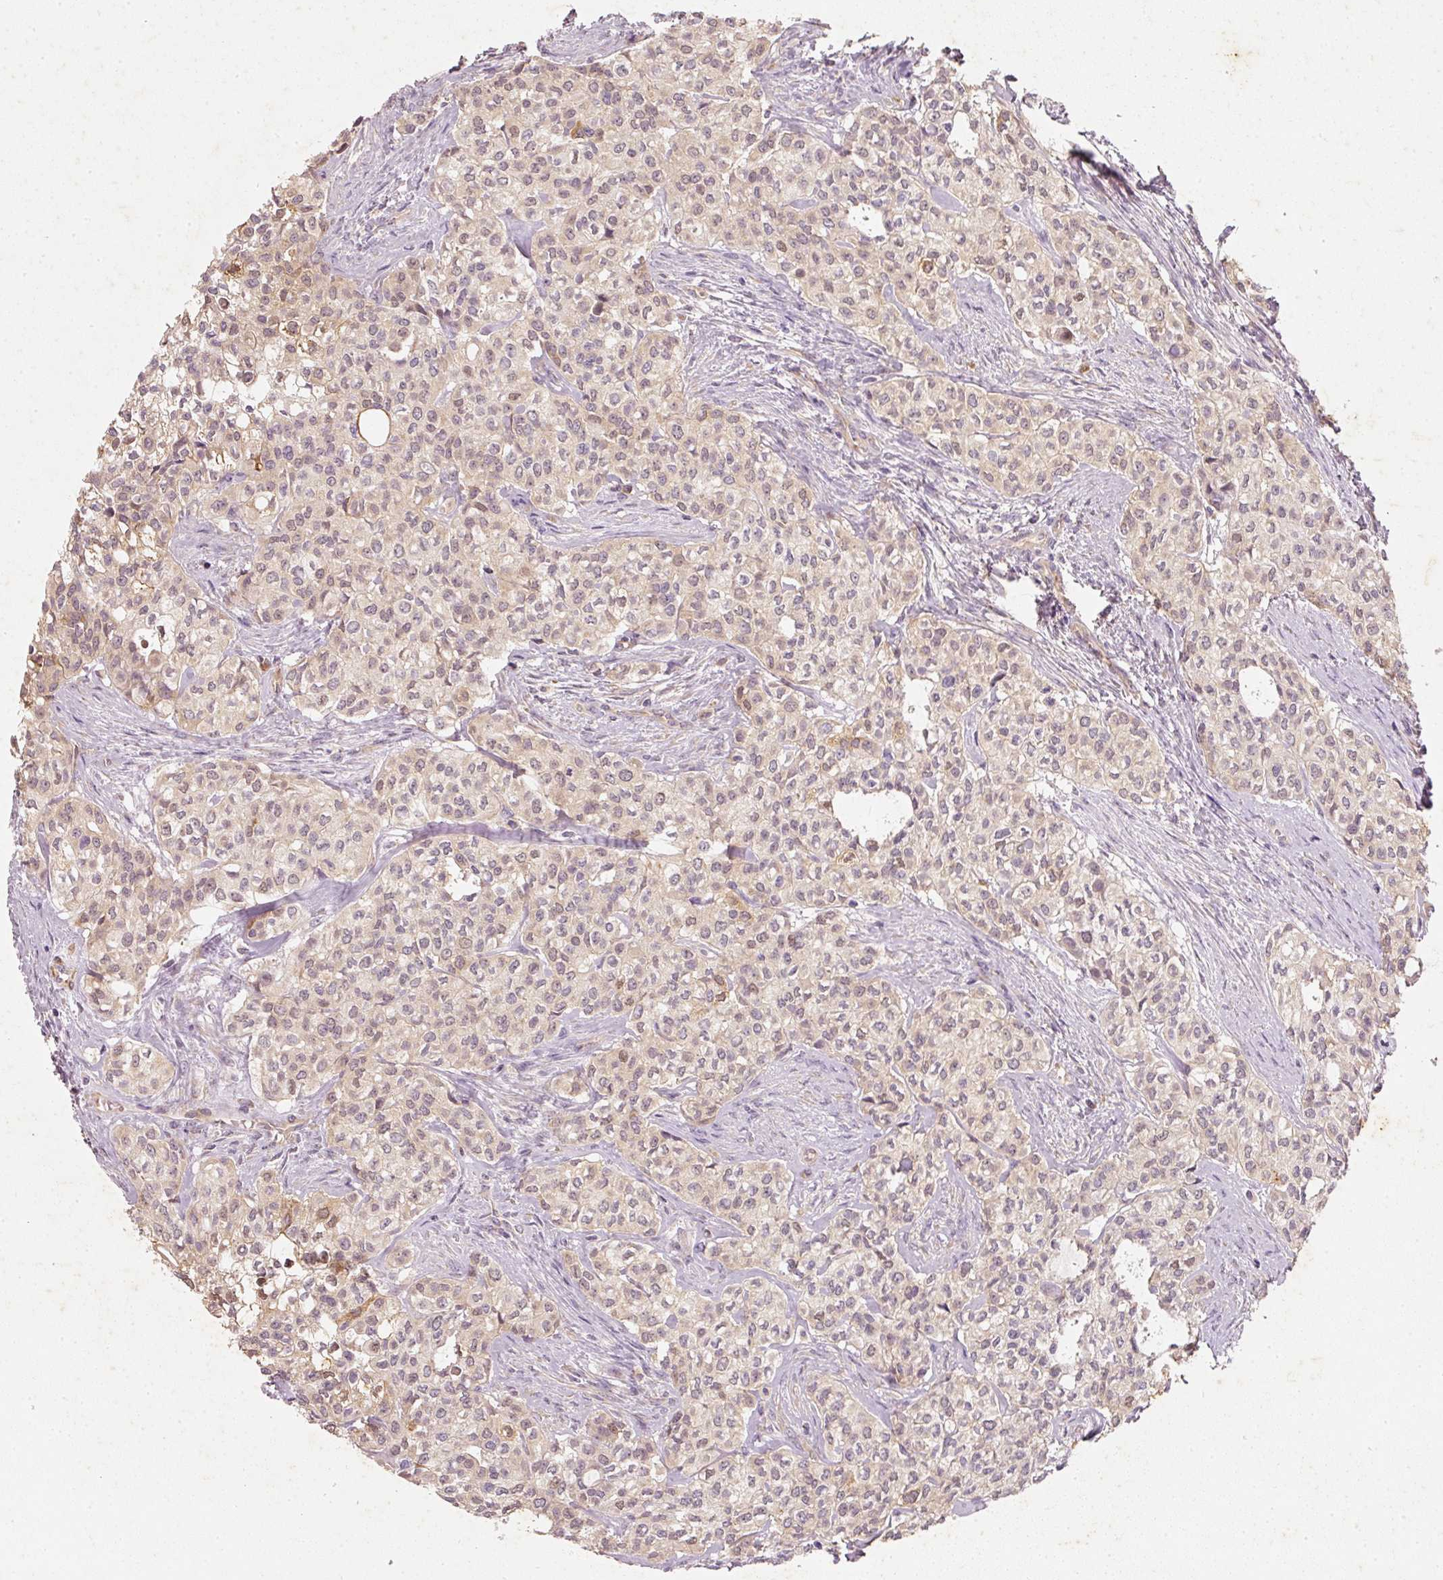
{"staining": {"intensity": "weak", "quantity": ">75%", "location": "cytoplasmic/membranous"}, "tissue": "head and neck cancer", "cell_type": "Tumor cells", "image_type": "cancer", "snomed": [{"axis": "morphology", "description": "Adenocarcinoma, NOS"}, {"axis": "topography", "description": "Head-Neck"}], "caption": "IHC micrograph of head and neck adenocarcinoma stained for a protein (brown), which reveals low levels of weak cytoplasmic/membranous staining in approximately >75% of tumor cells.", "gene": "RGL2", "patient": {"sex": "male", "age": 81}}